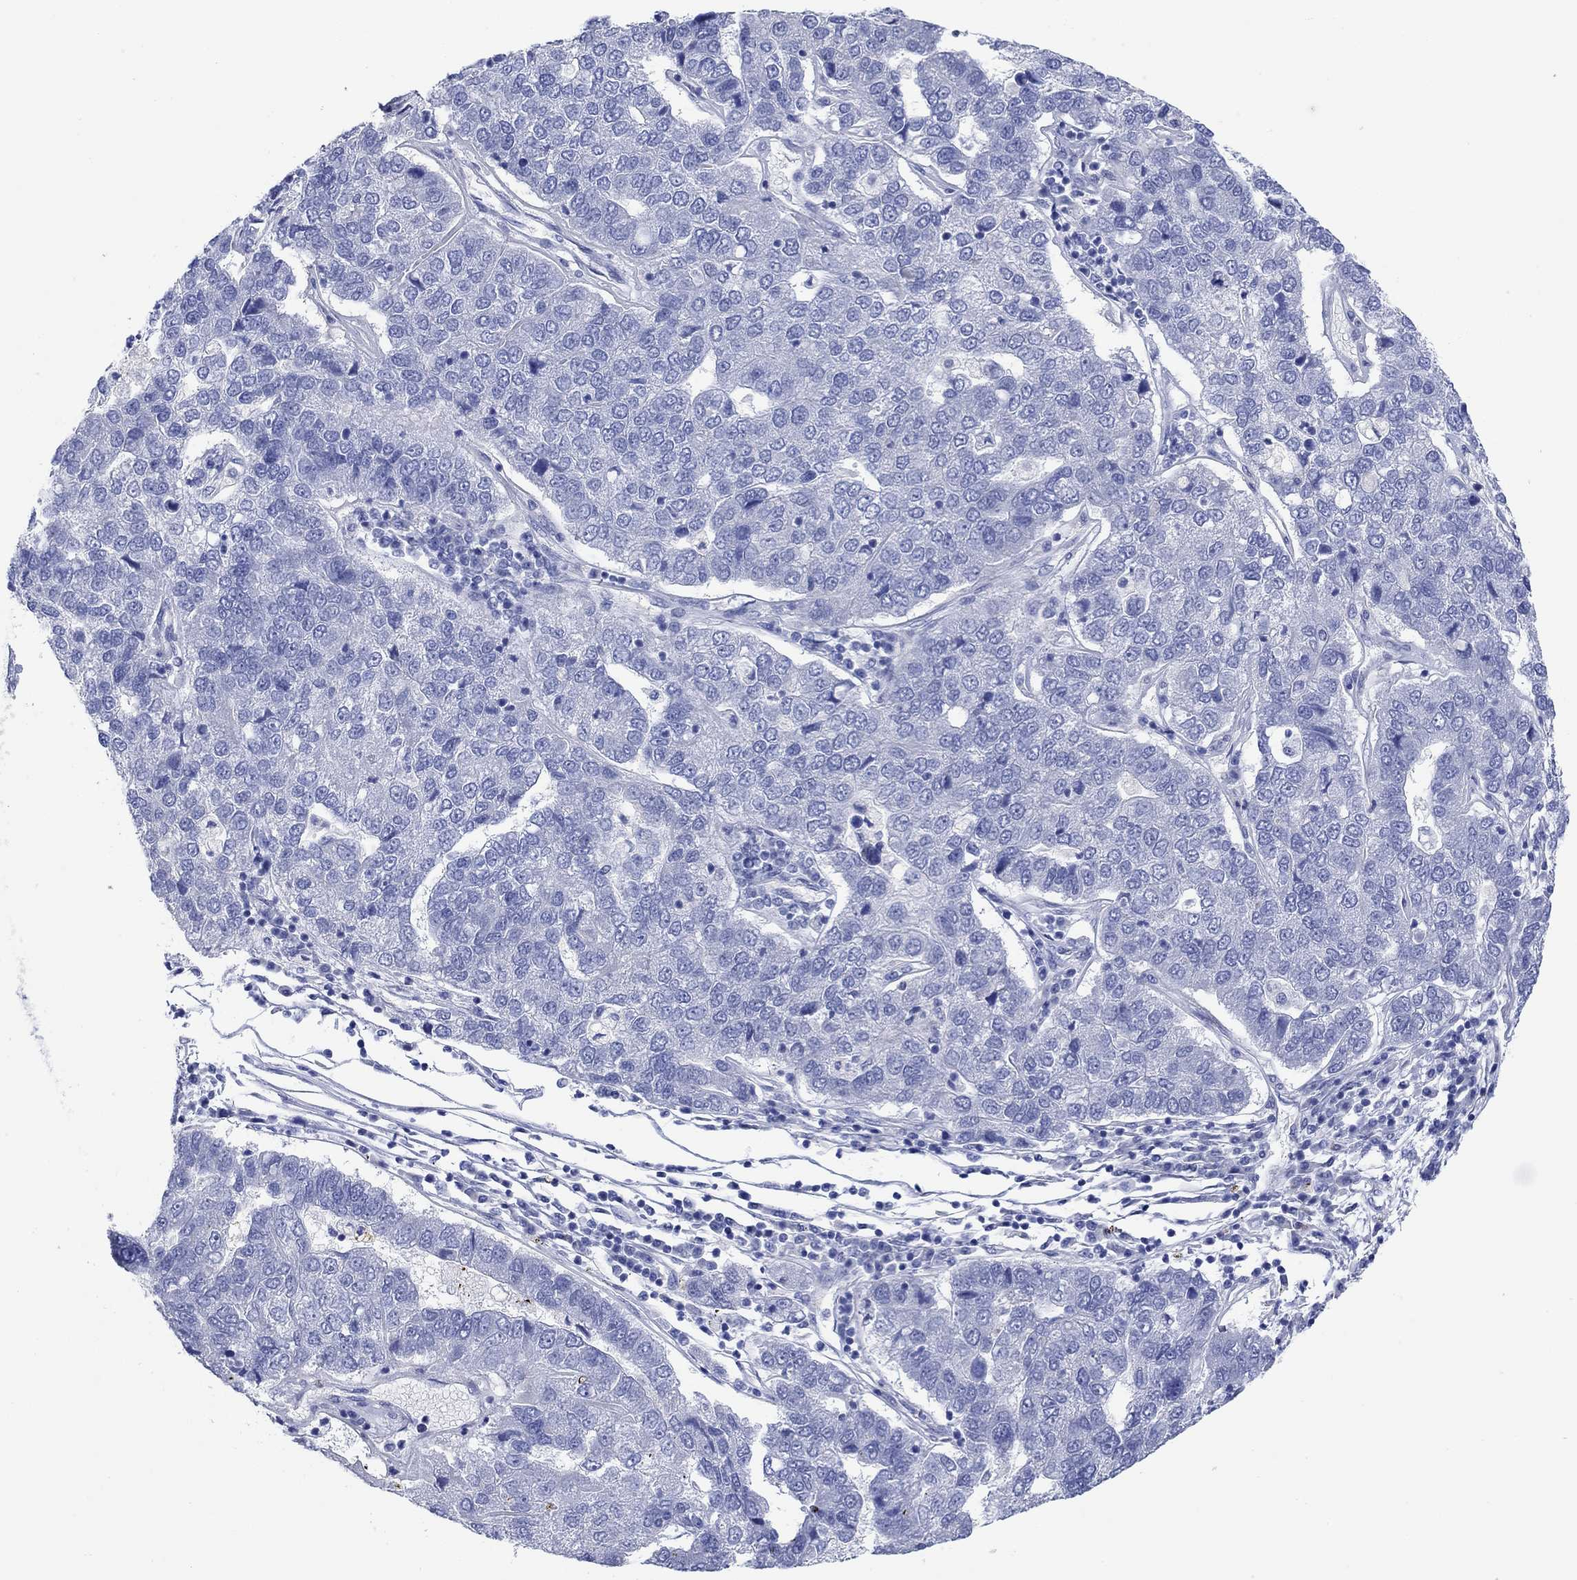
{"staining": {"intensity": "negative", "quantity": "none", "location": "none"}, "tissue": "pancreatic cancer", "cell_type": "Tumor cells", "image_type": "cancer", "snomed": [{"axis": "morphology", "description": "Adenocarcinoma, NOS"}, {"axis": "topography", "description": "Pancreas"}], "caption": "Human pancreatic cancer stained for a protein using immunohistochemistry shows no expression in tumor cells.", "gene": "KRT222", "patient": {"sex": "female", "age": 61}}